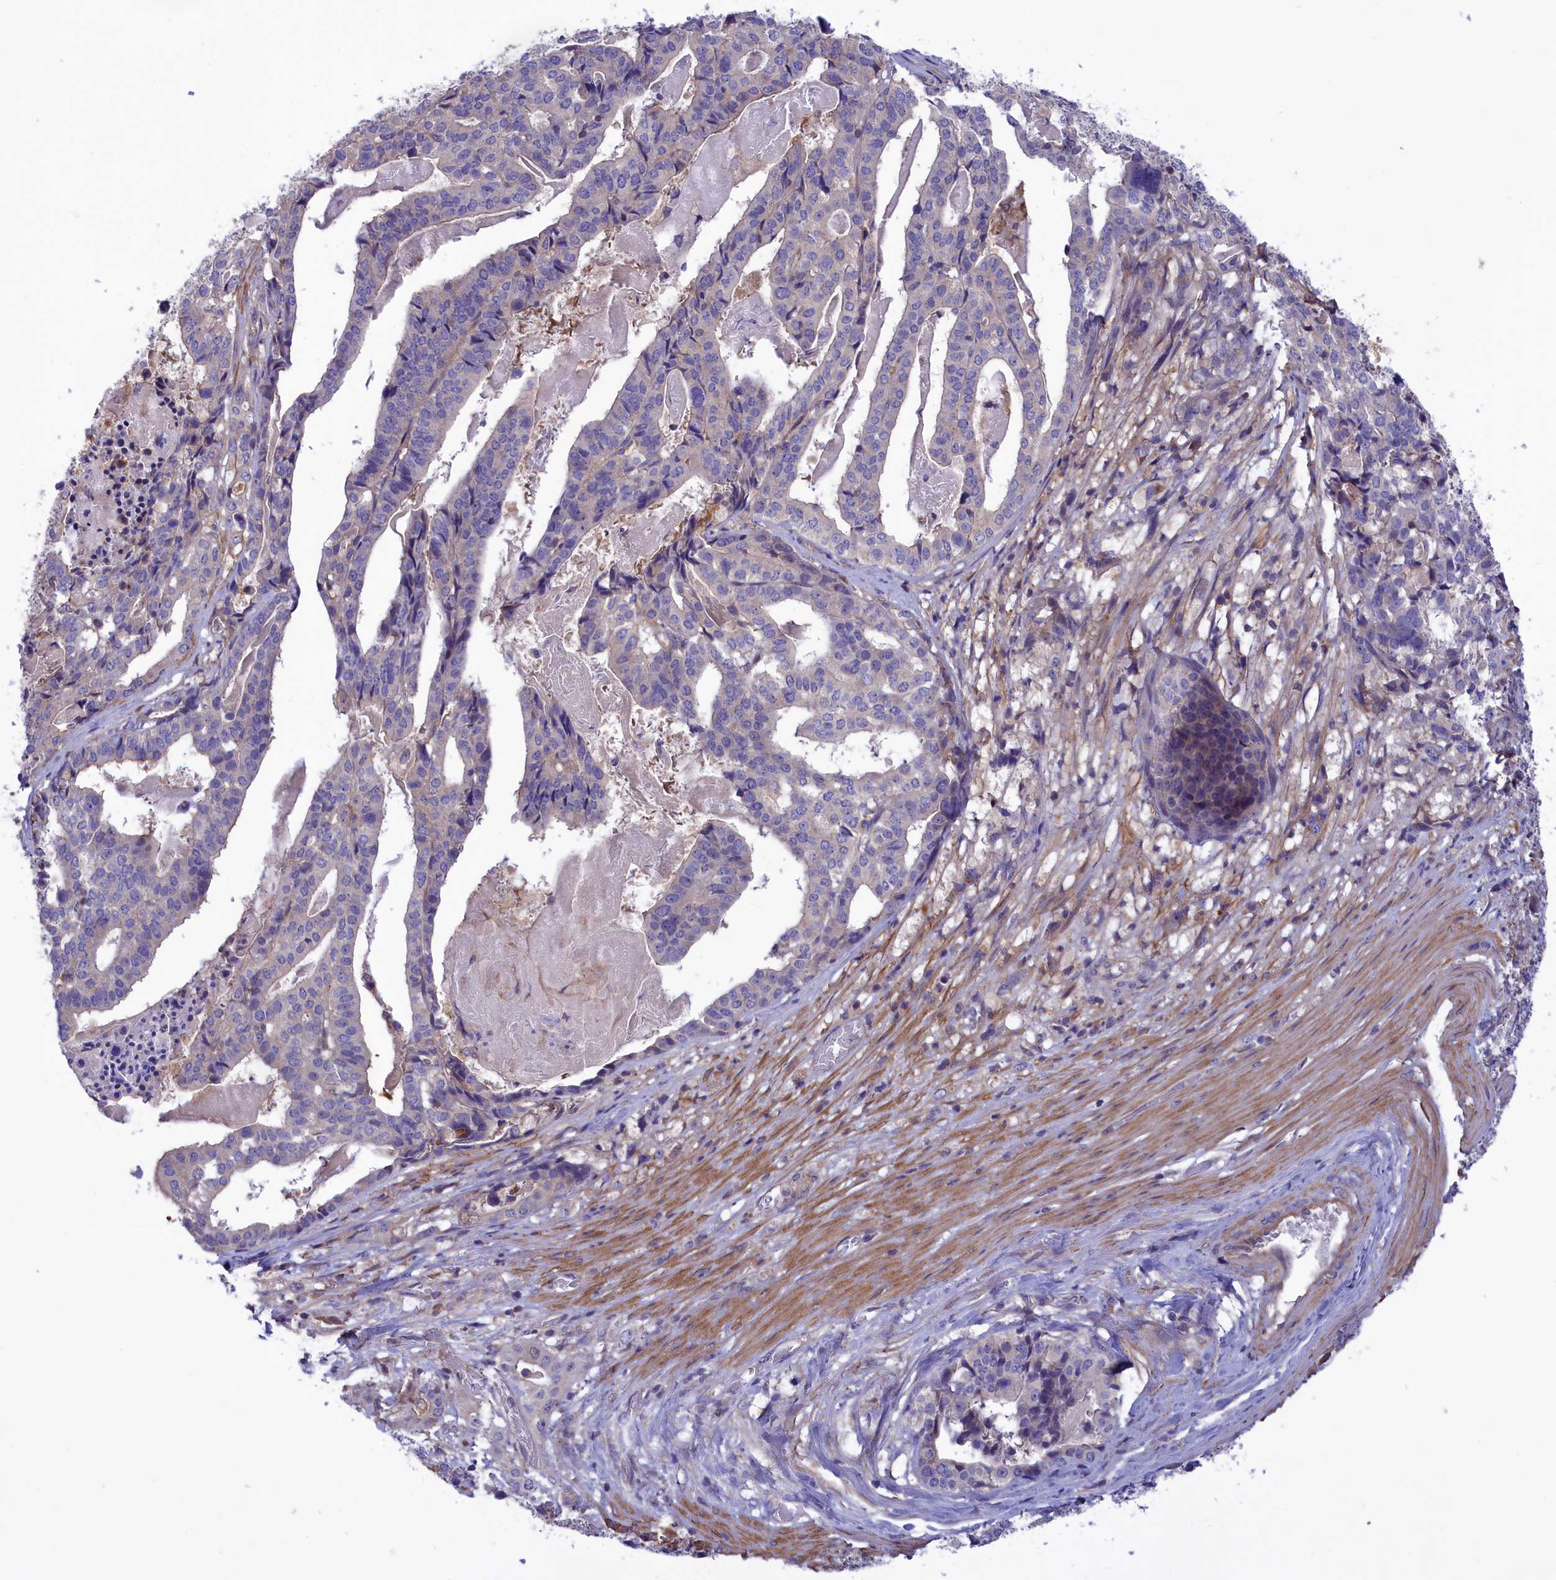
{"staining": {"intensity": "negative", "quantity": "none", "location": "none"}, "tissue": "stomach cancer", "cell_type": "Tumor cells", "image_type": "cancer", "snomed": [{"axis": "morphology", "description": "Adenocarcinoma, NOS"}, {"axis": "topography", "description": "Stomach"}], "caption": "This is an immunohistochemistry (IHC) micrograph of human stomach adenocarcinoma. There is no positivity in tumor cells.", "gene": "AMDHD2", "patient": {"sex": "male", "age": 48}}